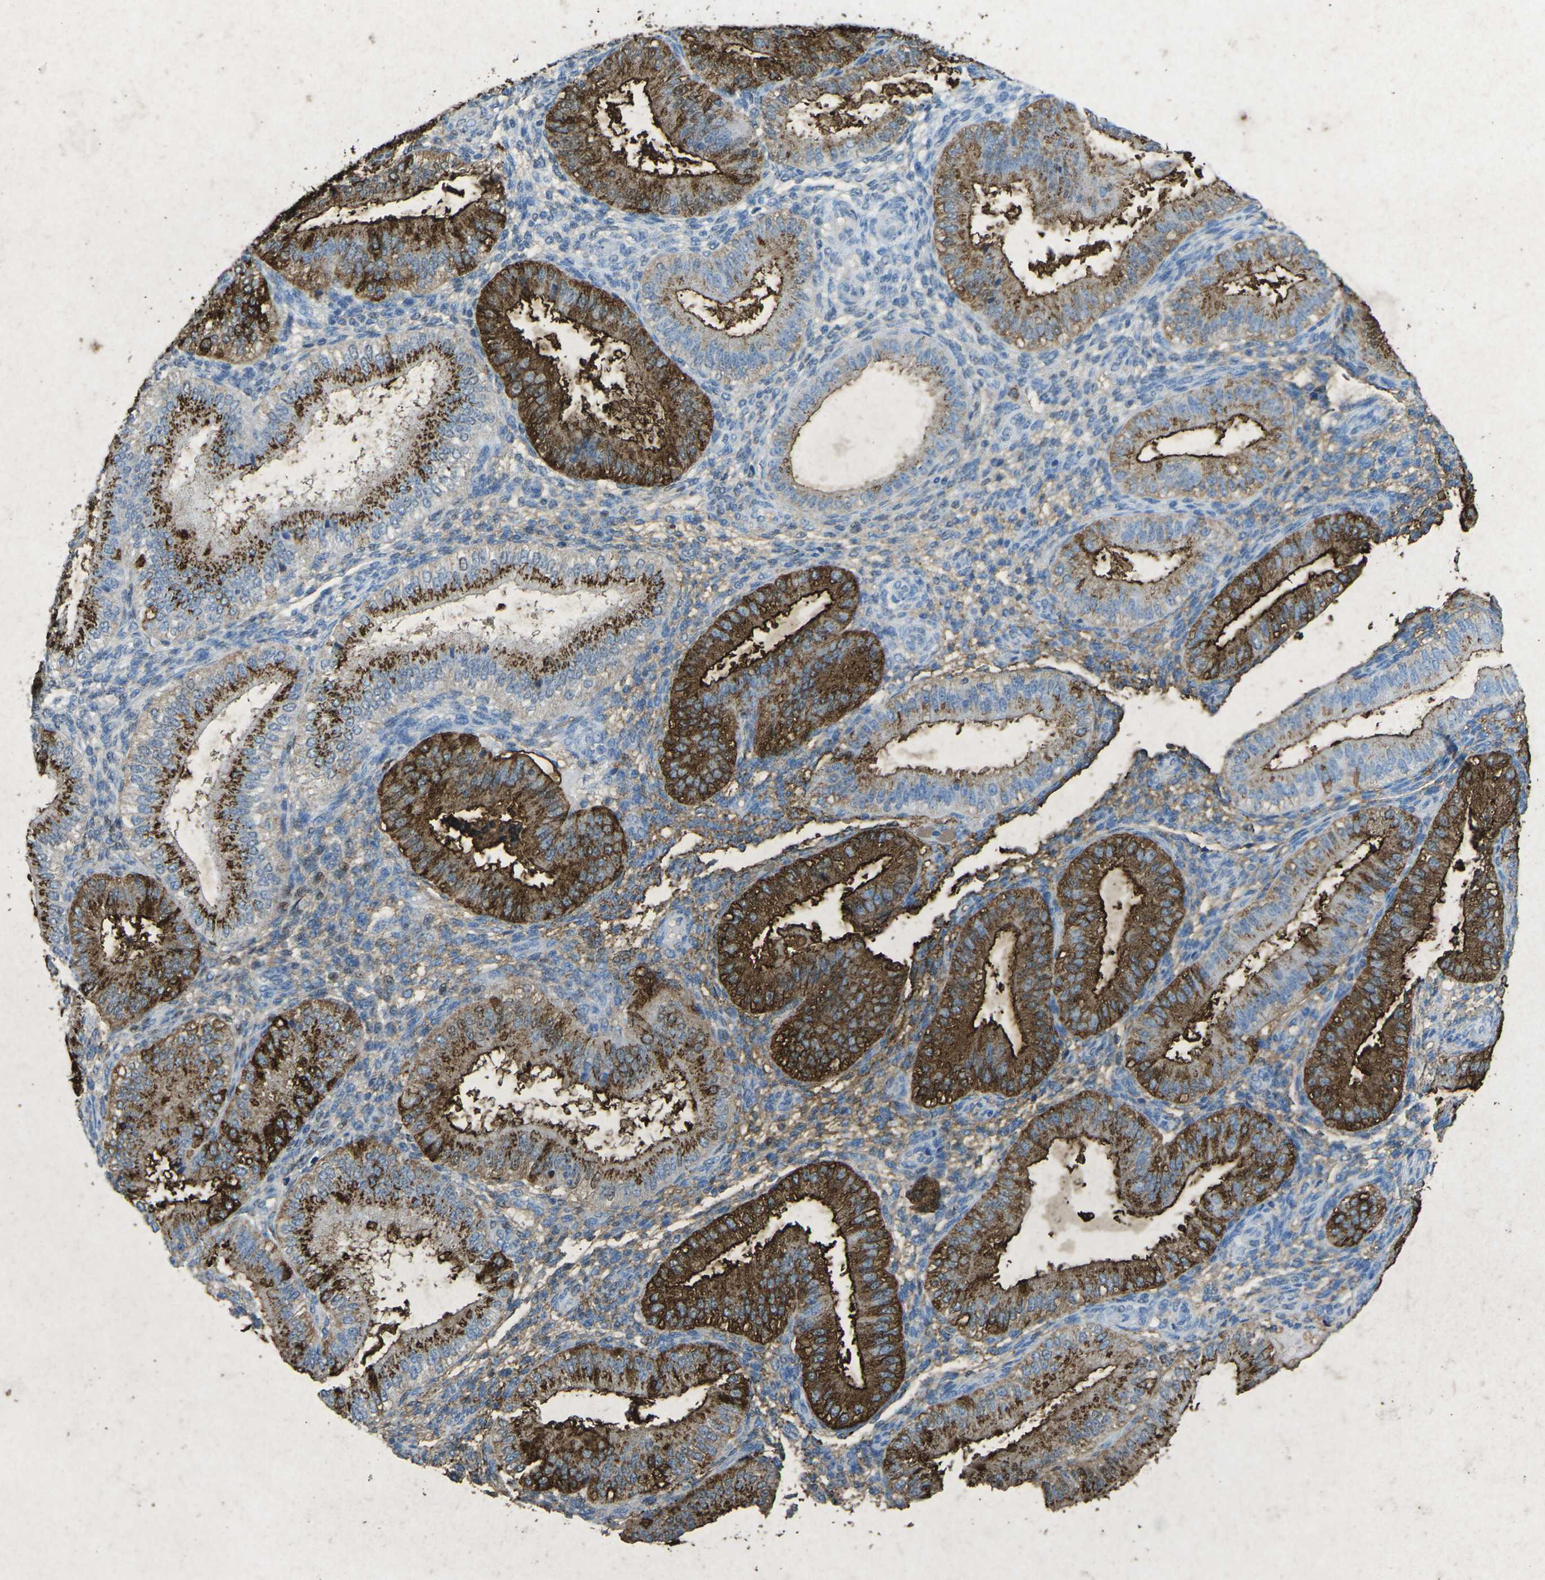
{"staining": {"intensity": "moderate", "quantity": "<25%", "location": "cytoplasmic/membranous"}, "tissue": "endometrium", "cell_type": "Cells in endometrial stroma", "image_type": "normal", "snomed": [{"axis": "morphology", "description": "Normal tissue, NOS"}, {"axis": "topography", "description": "Endometrium"}], "caption": "A high-resolution photomicrograph shows IHC staining of benign endometrium, which shows moderate cytoplasmic/membranous positivity in approximately <25% of cells in endometrial stroma.", "gene": "CTAGE1", "patient": {"sex": "female", "age": 39}}